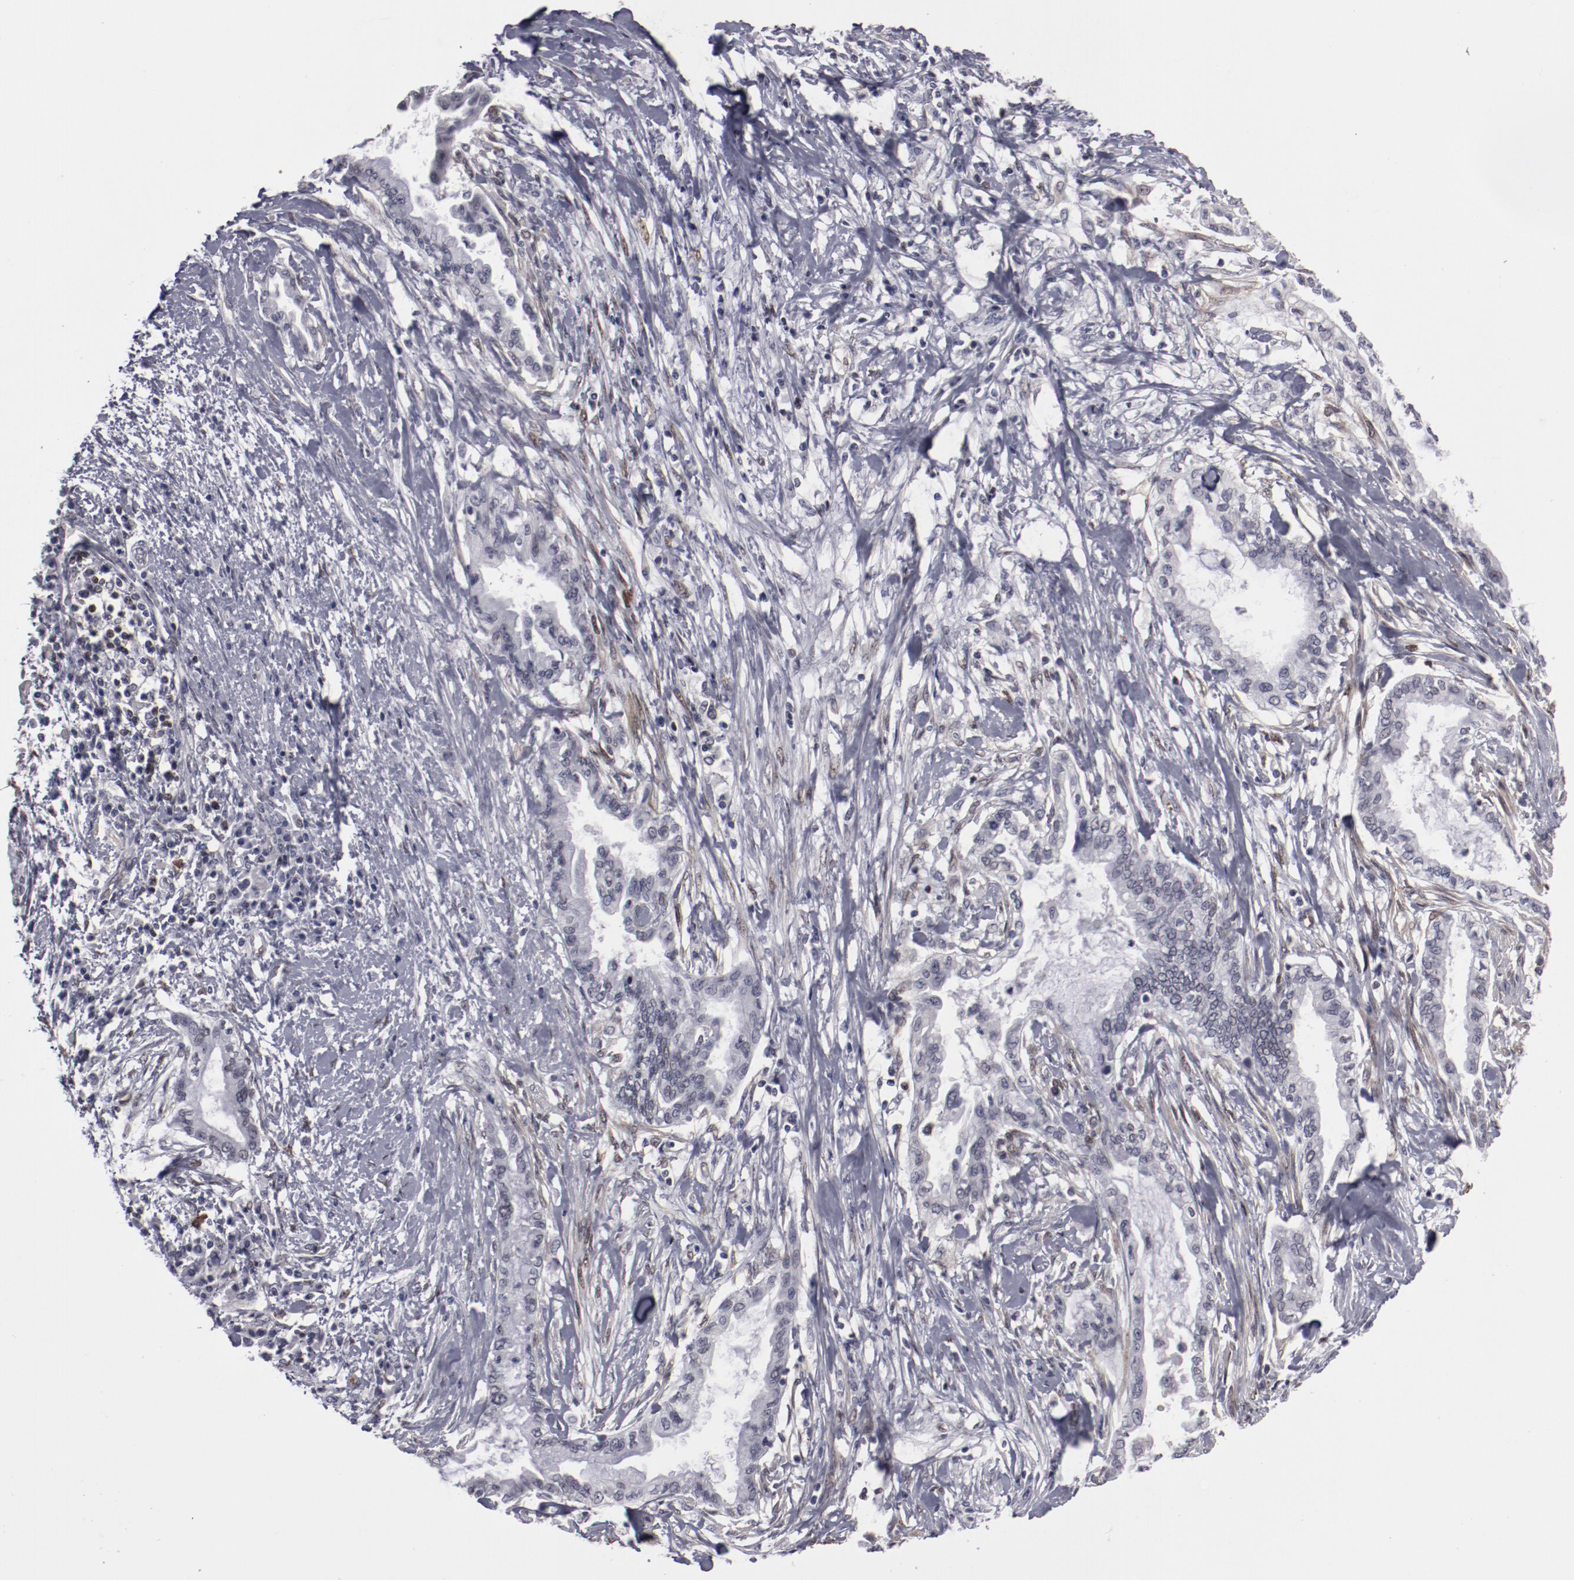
{"staining": {"intensity": "negative", "quantity": "none", "location": "none"}, "tissue": "pancreatic cancer", "cell_type": "Tumor cells", "image_type": "cancer", "snomed": [{"axis": "morphology", "description": "Adenocarcinoma, NOS"}, {"axis": "topography", "description": "Pancreas"}], "caption": "High power microscopy image of an IHC photomicrograph of adenocarcinoma (pancreatic), revealing no significant expression in tumor cells. The staining was performed using DAB to visualize the protein expression in brown, while the nuclei were stained in blue with hematoxylin (Magnification: 20x).", "gene": "LEF1", "patient": {"sex": "female", "age": 64}}